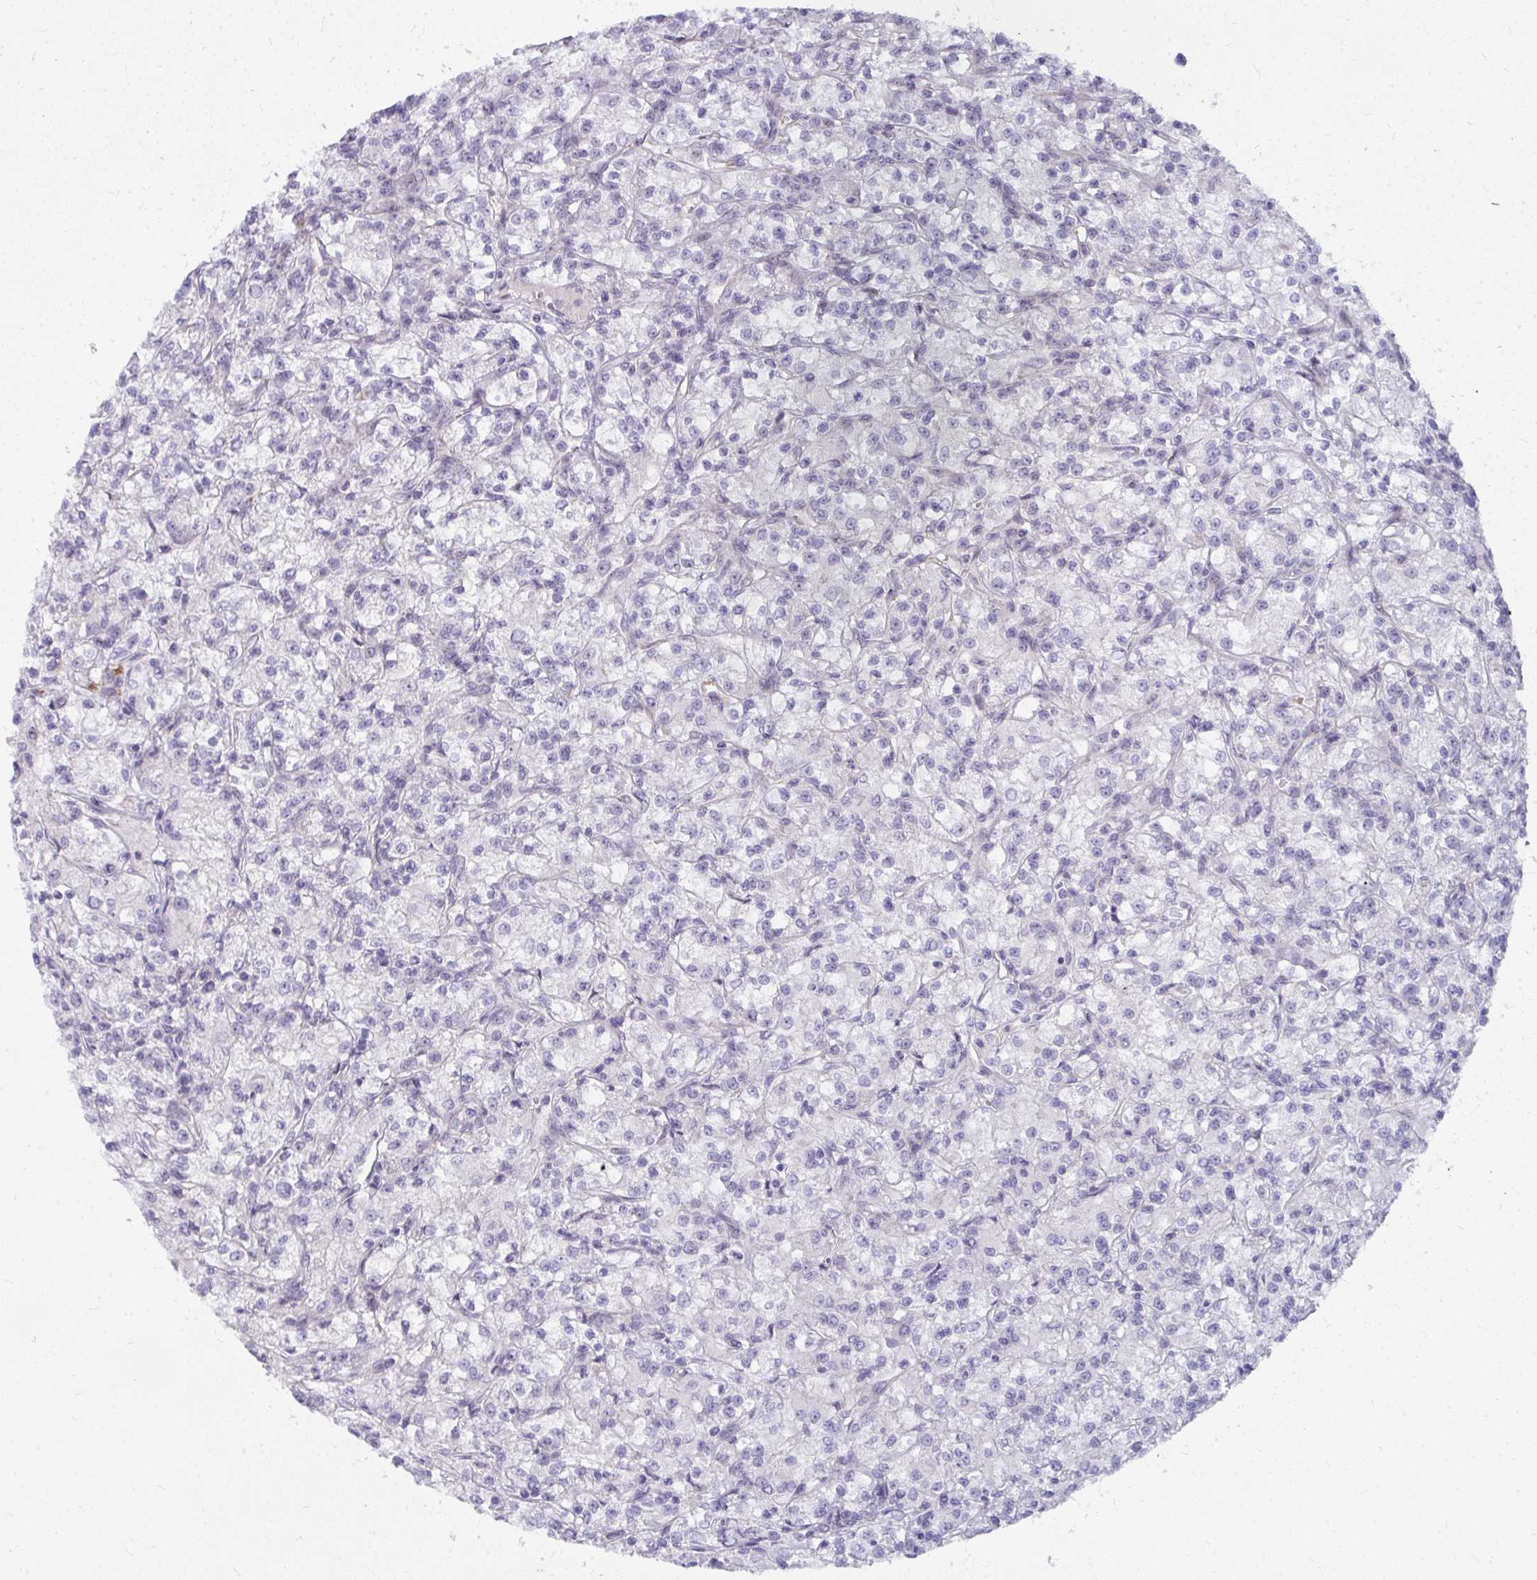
{"staining": {"intensity": "negative", "quantity": "none", "location": "none"}, "tissue": "renal cancer", "cell_type": "Tumor cells", "image_type": "cancer", "snomed": [{"axis": "morphology", "description": "Adenocarcinoma, NOS"}, {"axis": "topography", "description": "Kidney"}], "caption": "A high-resolution image shows IHC staining of renal cancer (adenocarcinoma), which reveals no significant positivity in tumor cells.", "gene": "MUS81", "patient": {"sex": "female", "age": 59}}